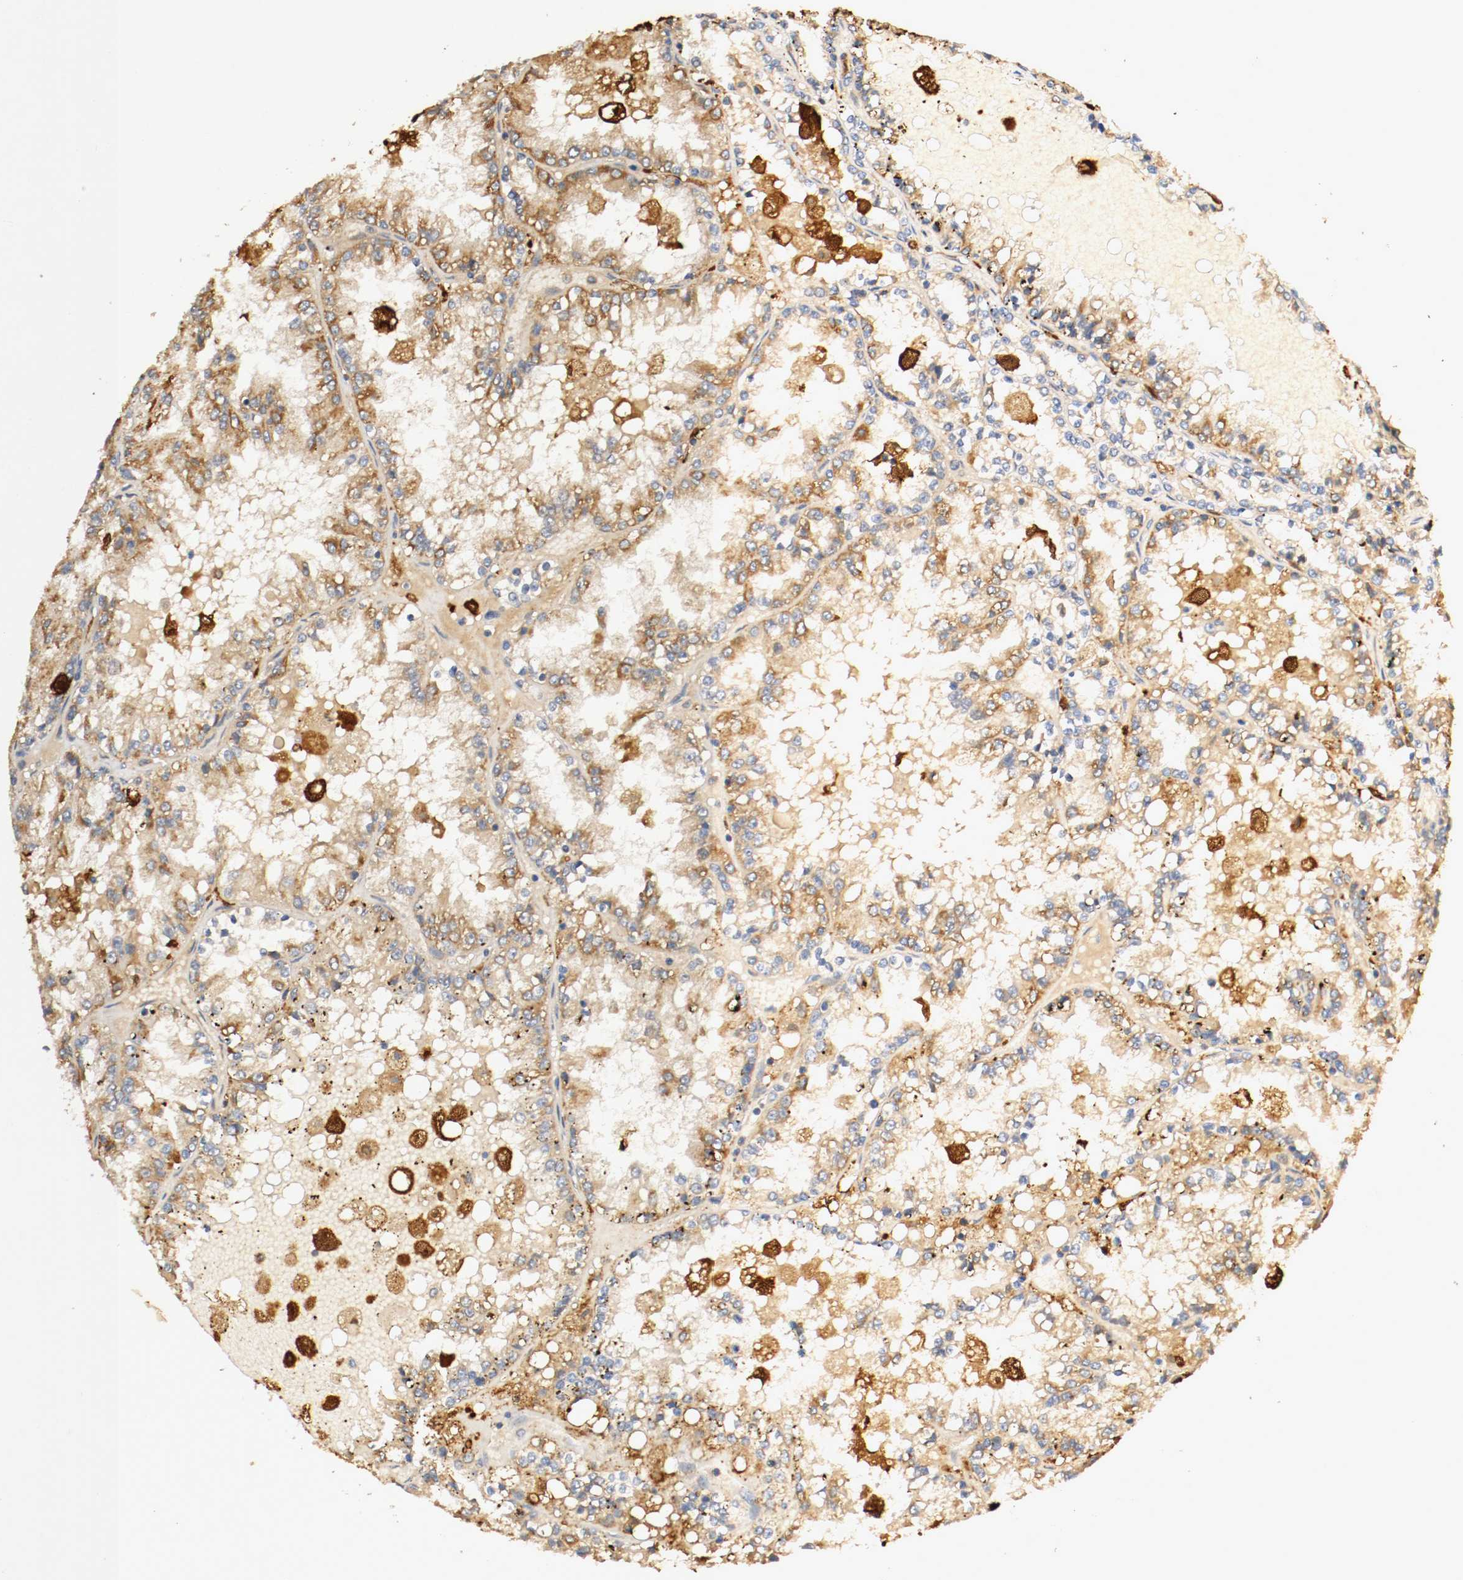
{"staining": {"intensity": "weak", "quantity": ">75%", "location": "cytoplasmic/membranous"}, "tissue": "renal cancer", "cell_type": "Tumor cells", "image_type": "cancer", "snomed": [{"axis": "morphology", "description": "Adenocarcinoma, NOS"}, {"axis": "topography", "description": "Kidney"}], "caption": "This image displays immunohistochemistry staining of human renal cancer, with low weak cytoplasmic/membranous positivity in approximately >75% of tumor cells.", "gene": "VEZT", "patient": {"sex": "female", "age": 56}}